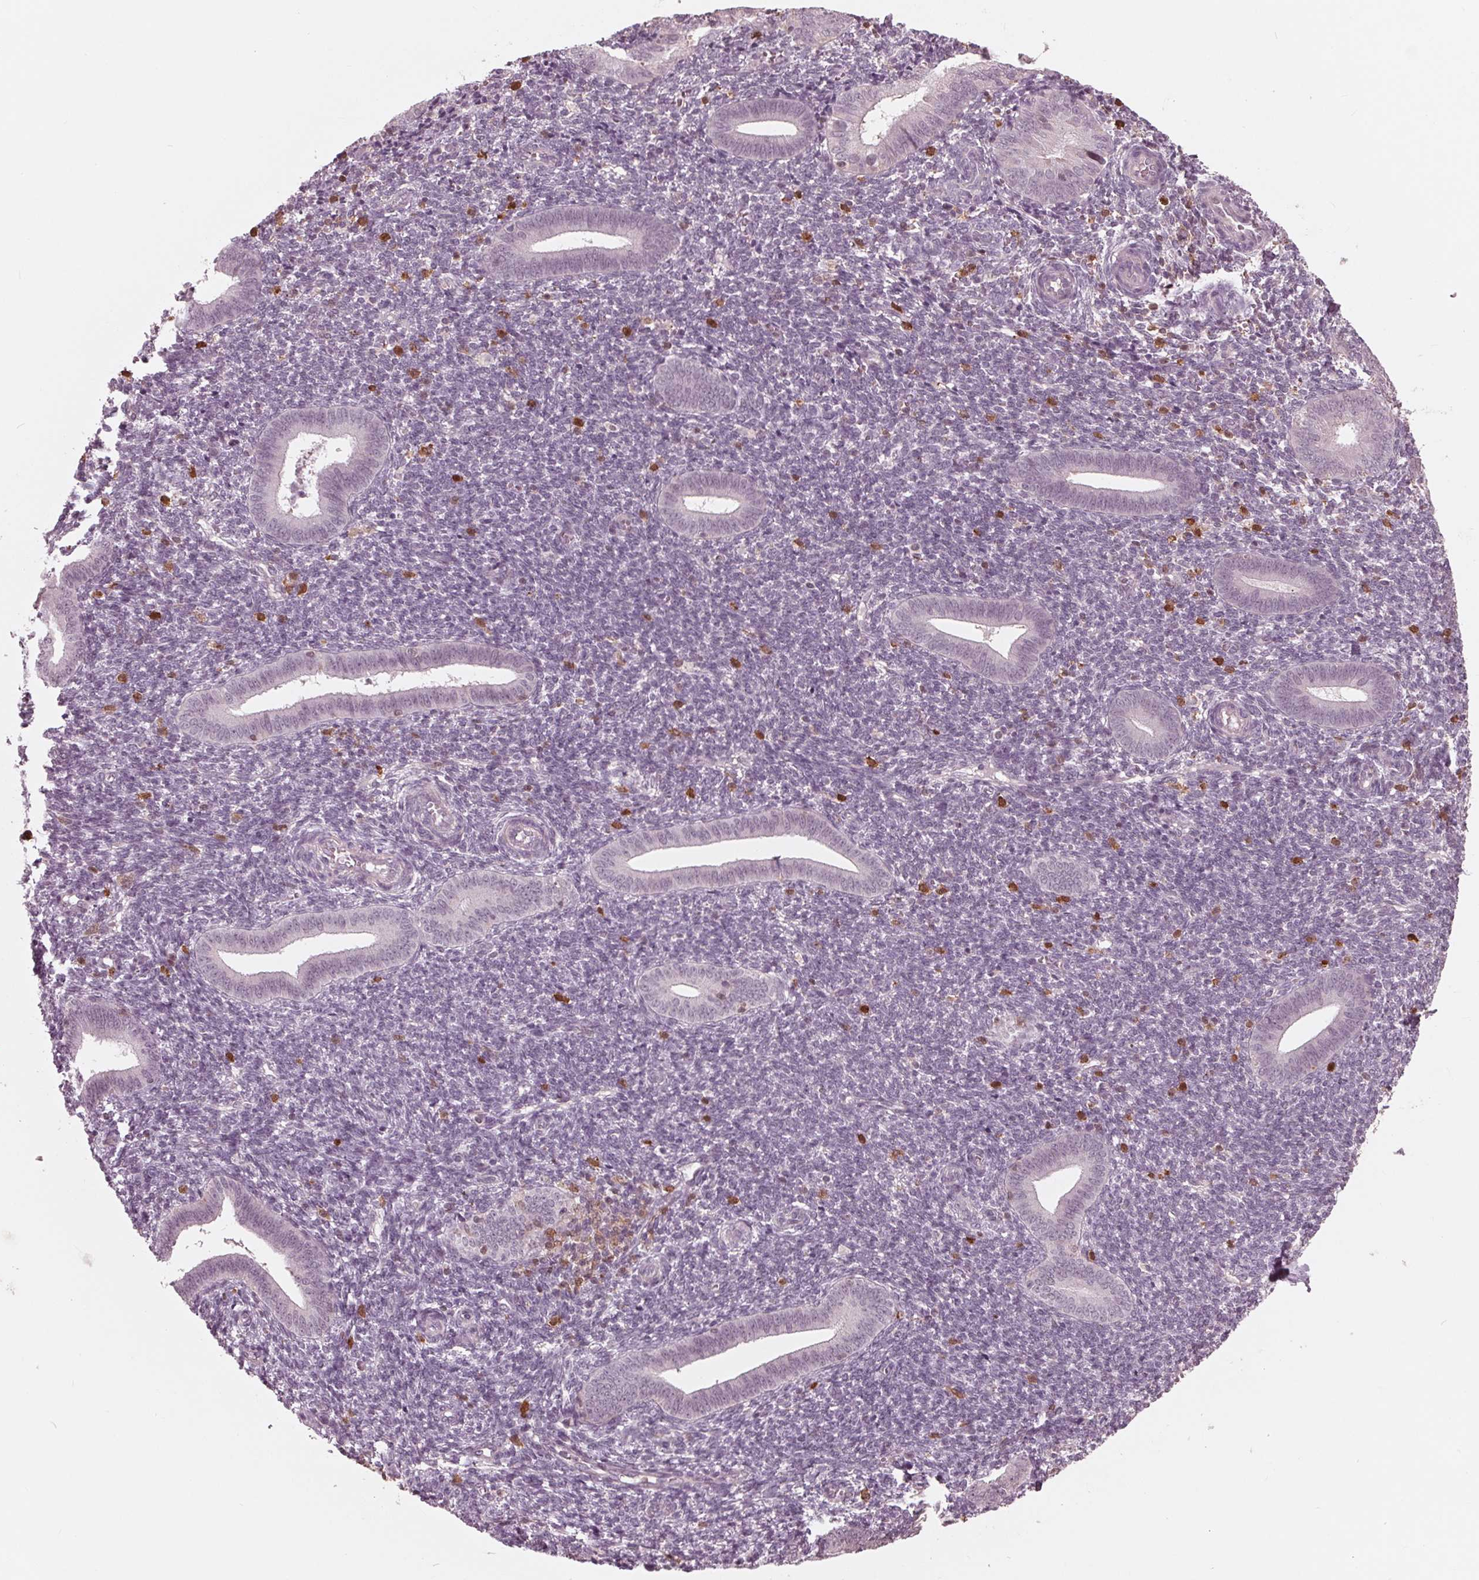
{"staining": {"intensity": "moderate", "quantity": "<25%", "location": "nuclear"}, "tissue": "endometrium", "cell_type": "Cells in endometrial stroma", "image_type": "normal", "snomed": [{"axis": "morphology", "description": "Normal tissue, NOS"}, {"axis": "topography", "description": "Endometrium"}], "caption": "Immunohistochemistry (IHC) (DAB) staining of unremarkable endometrium reveals moderate nuclear protein positivity in about <25% of cells in endometrial stroma. The protein is shown in brown color, while the nuclei are stained blue.", "gene": "ING3", "patient": {"sex": "female", "age": 25}}